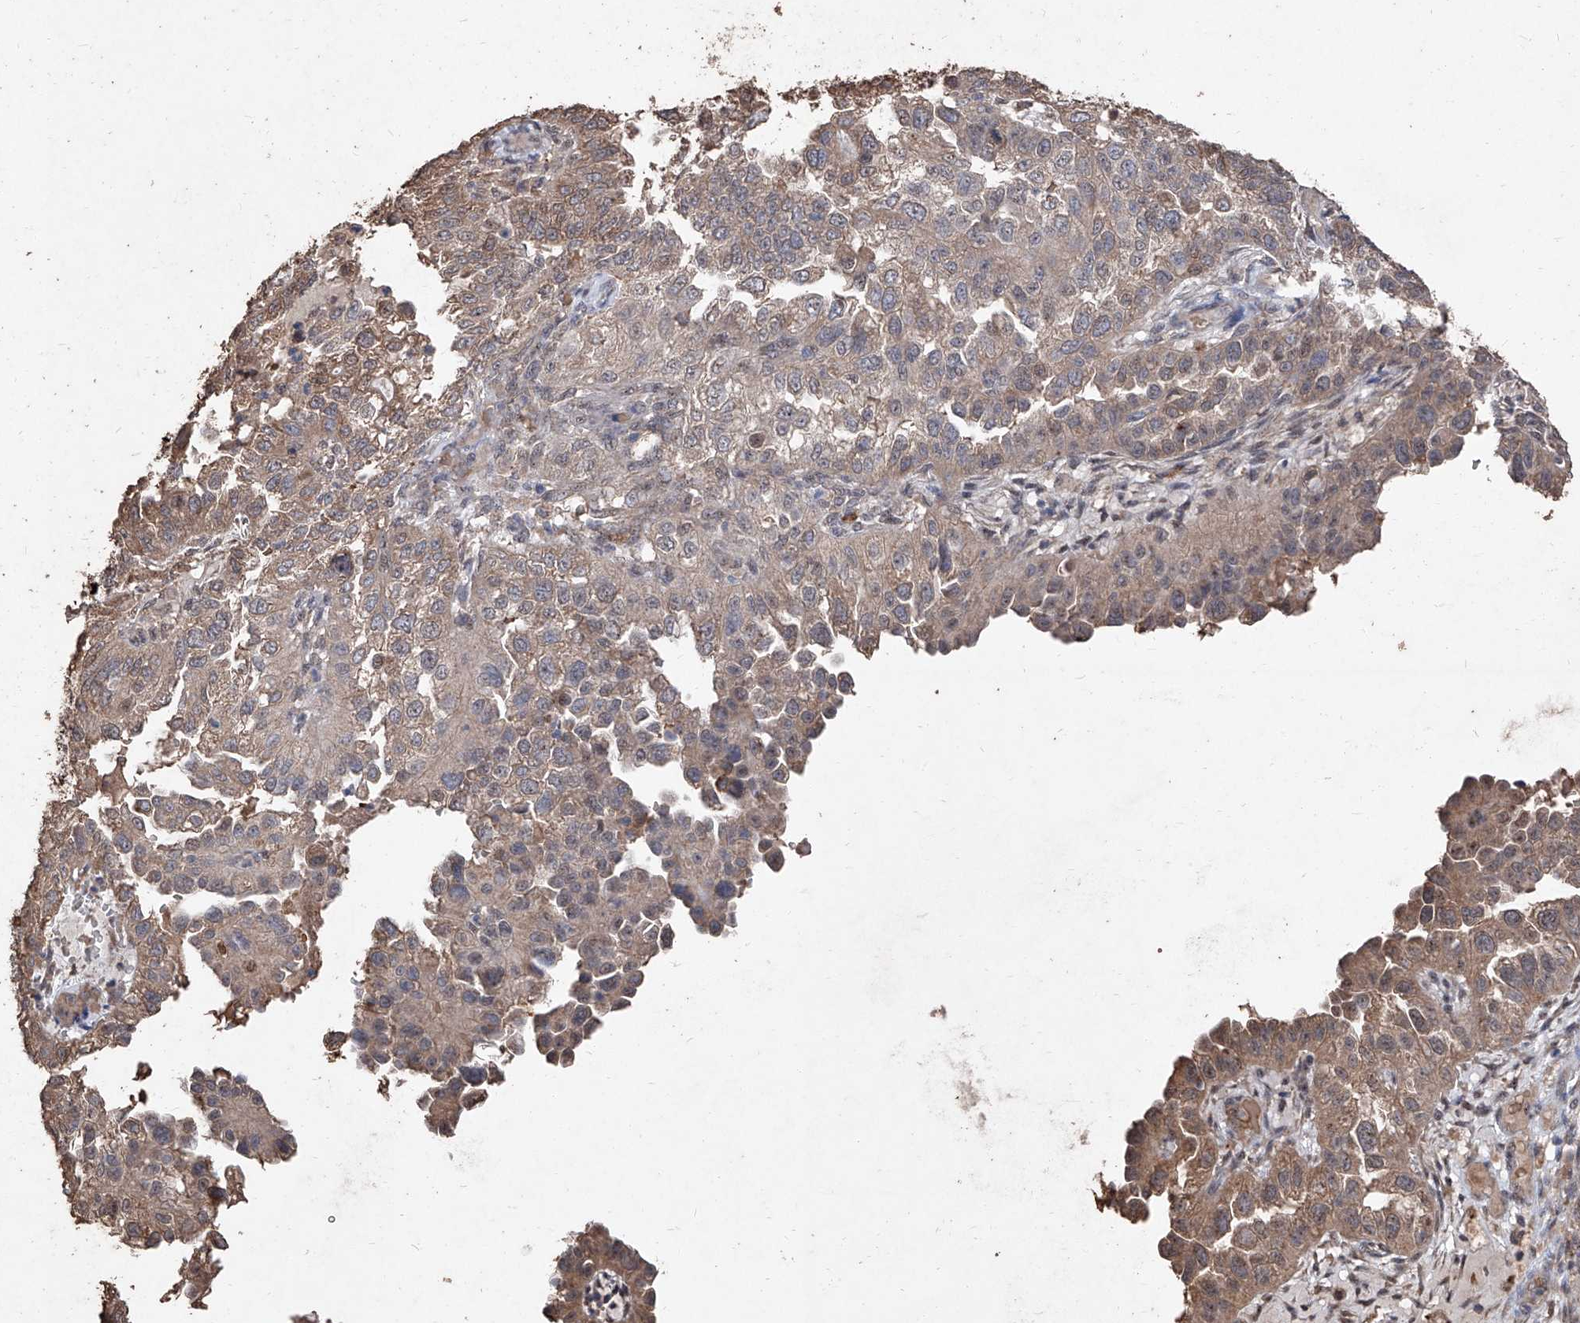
{"staining": {"intensity": "moderate", "quantity": ">75%", "location": "cytoplasmic/membranous"}, "tissue": "endometrial cancer", "cell_type": "Tumor cells", "image_type": "cancer", "snomed": [{"axis": "morphology", "description": "Adenocarcinoma, NOS"}, {"axis": "topography", "description": "Endometrium"}], "caption": "IHC (DAB) staining of human endometrial cancer (adenocarcinoma) exhibits moderate cytoplasmic/membranous protein staining in about >75% of tumor cells.", "gene": "EML1", "patient": {"sex": "female", "age": 85}}